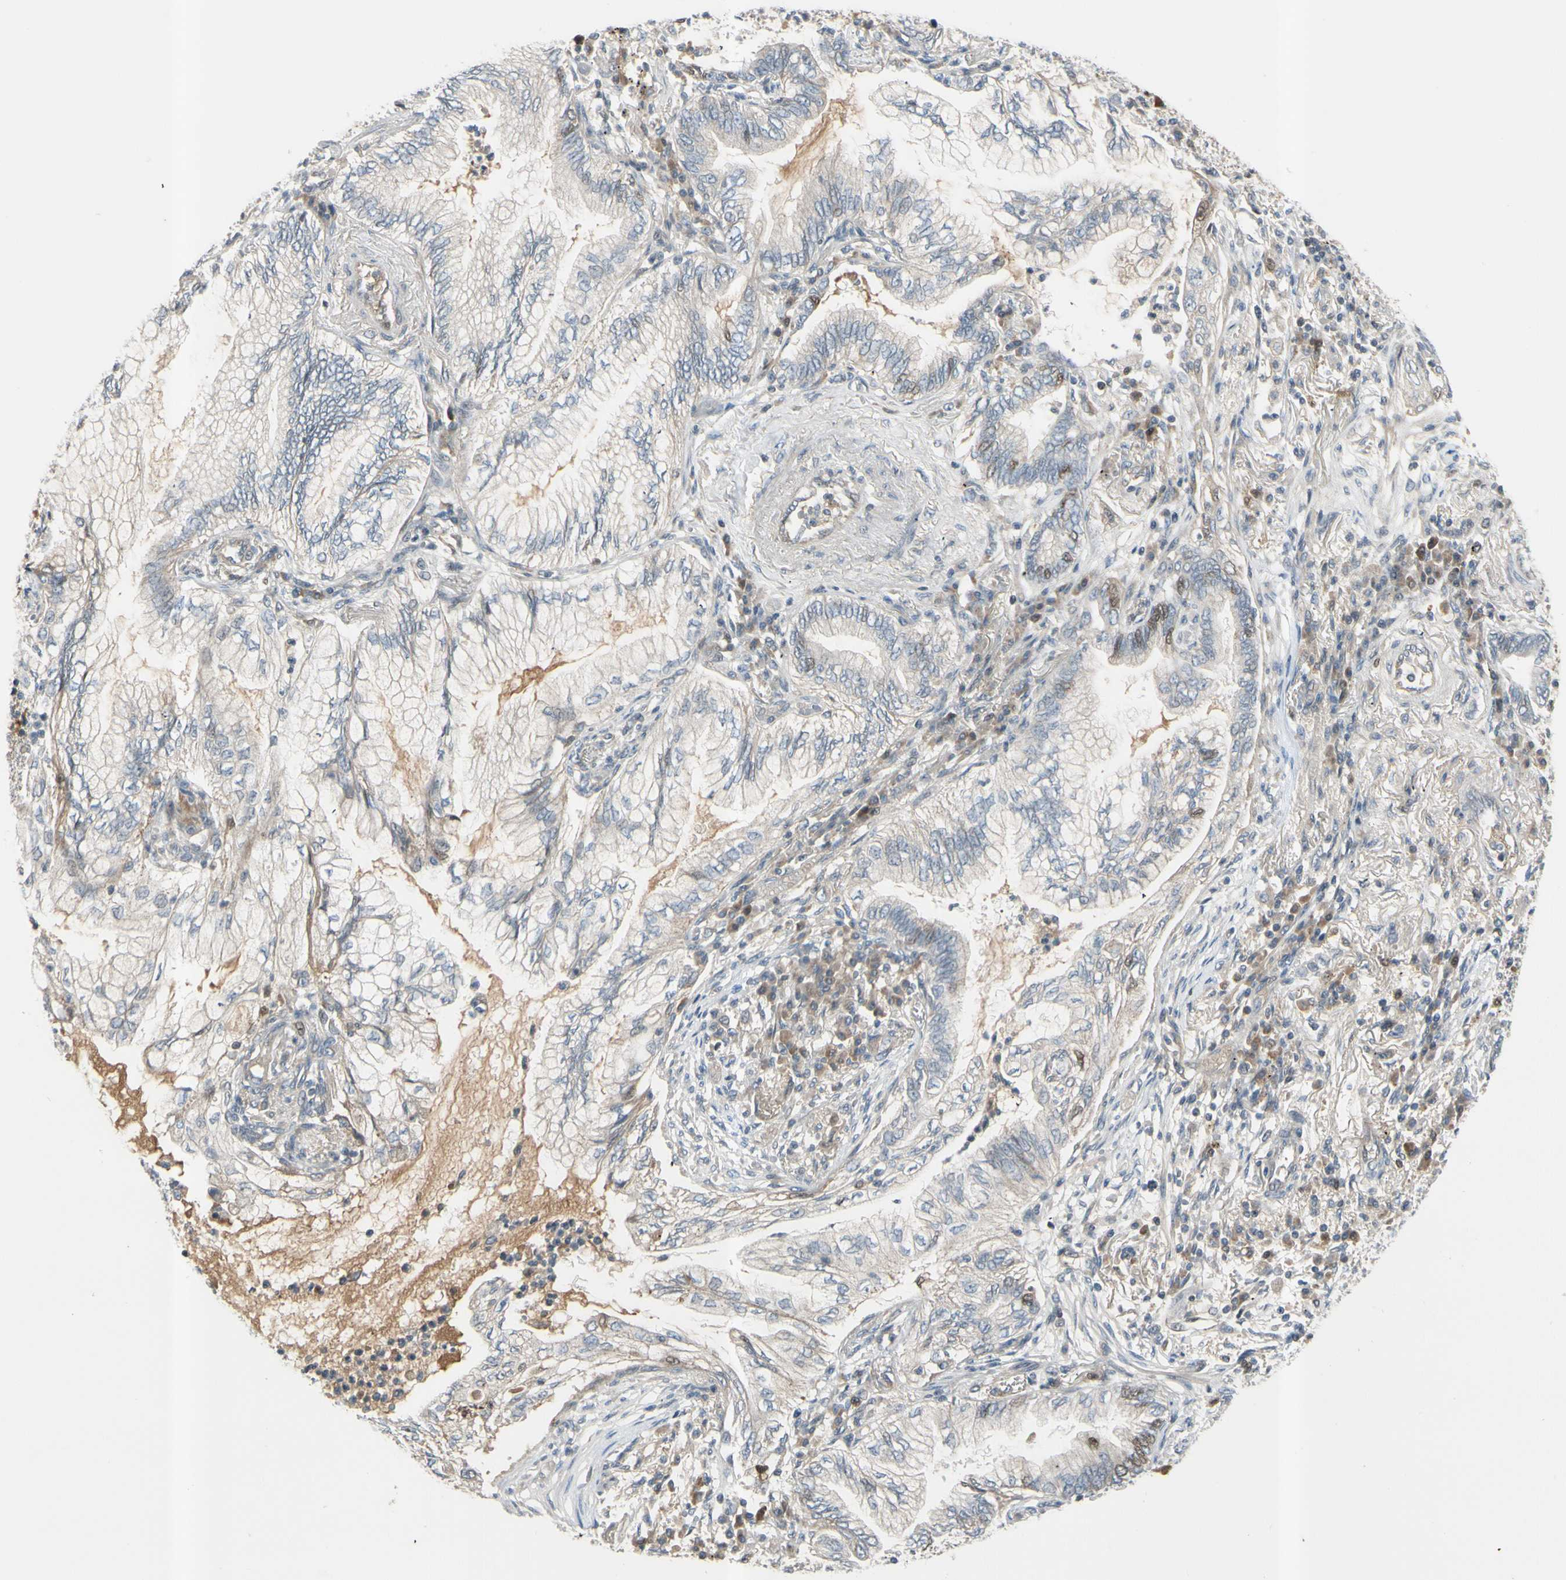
{"staining": {"intensity": "weak", "quantity": "<25%", "location": "cytoplasmic/membranous,nuclear"}, "tissue": "lung cancer", "cell_type": "Tumor cells", "image_type": "cancer", "snomed": [{"axis": "morphology", "description": "Normal tissue, NOS"}, {"axis": "morphology", "description": "Adenocarcinoma, NOS"}, {"axis": "topography", "description": "Bronchus"}, {"axis": "topography", "description": "Lung"}], "caption": "Protein analysis of lung cancer displays no significant expression in tumor cells.", "gene": "ICAM5", "patient": {"sex": "female", "age": 70}}